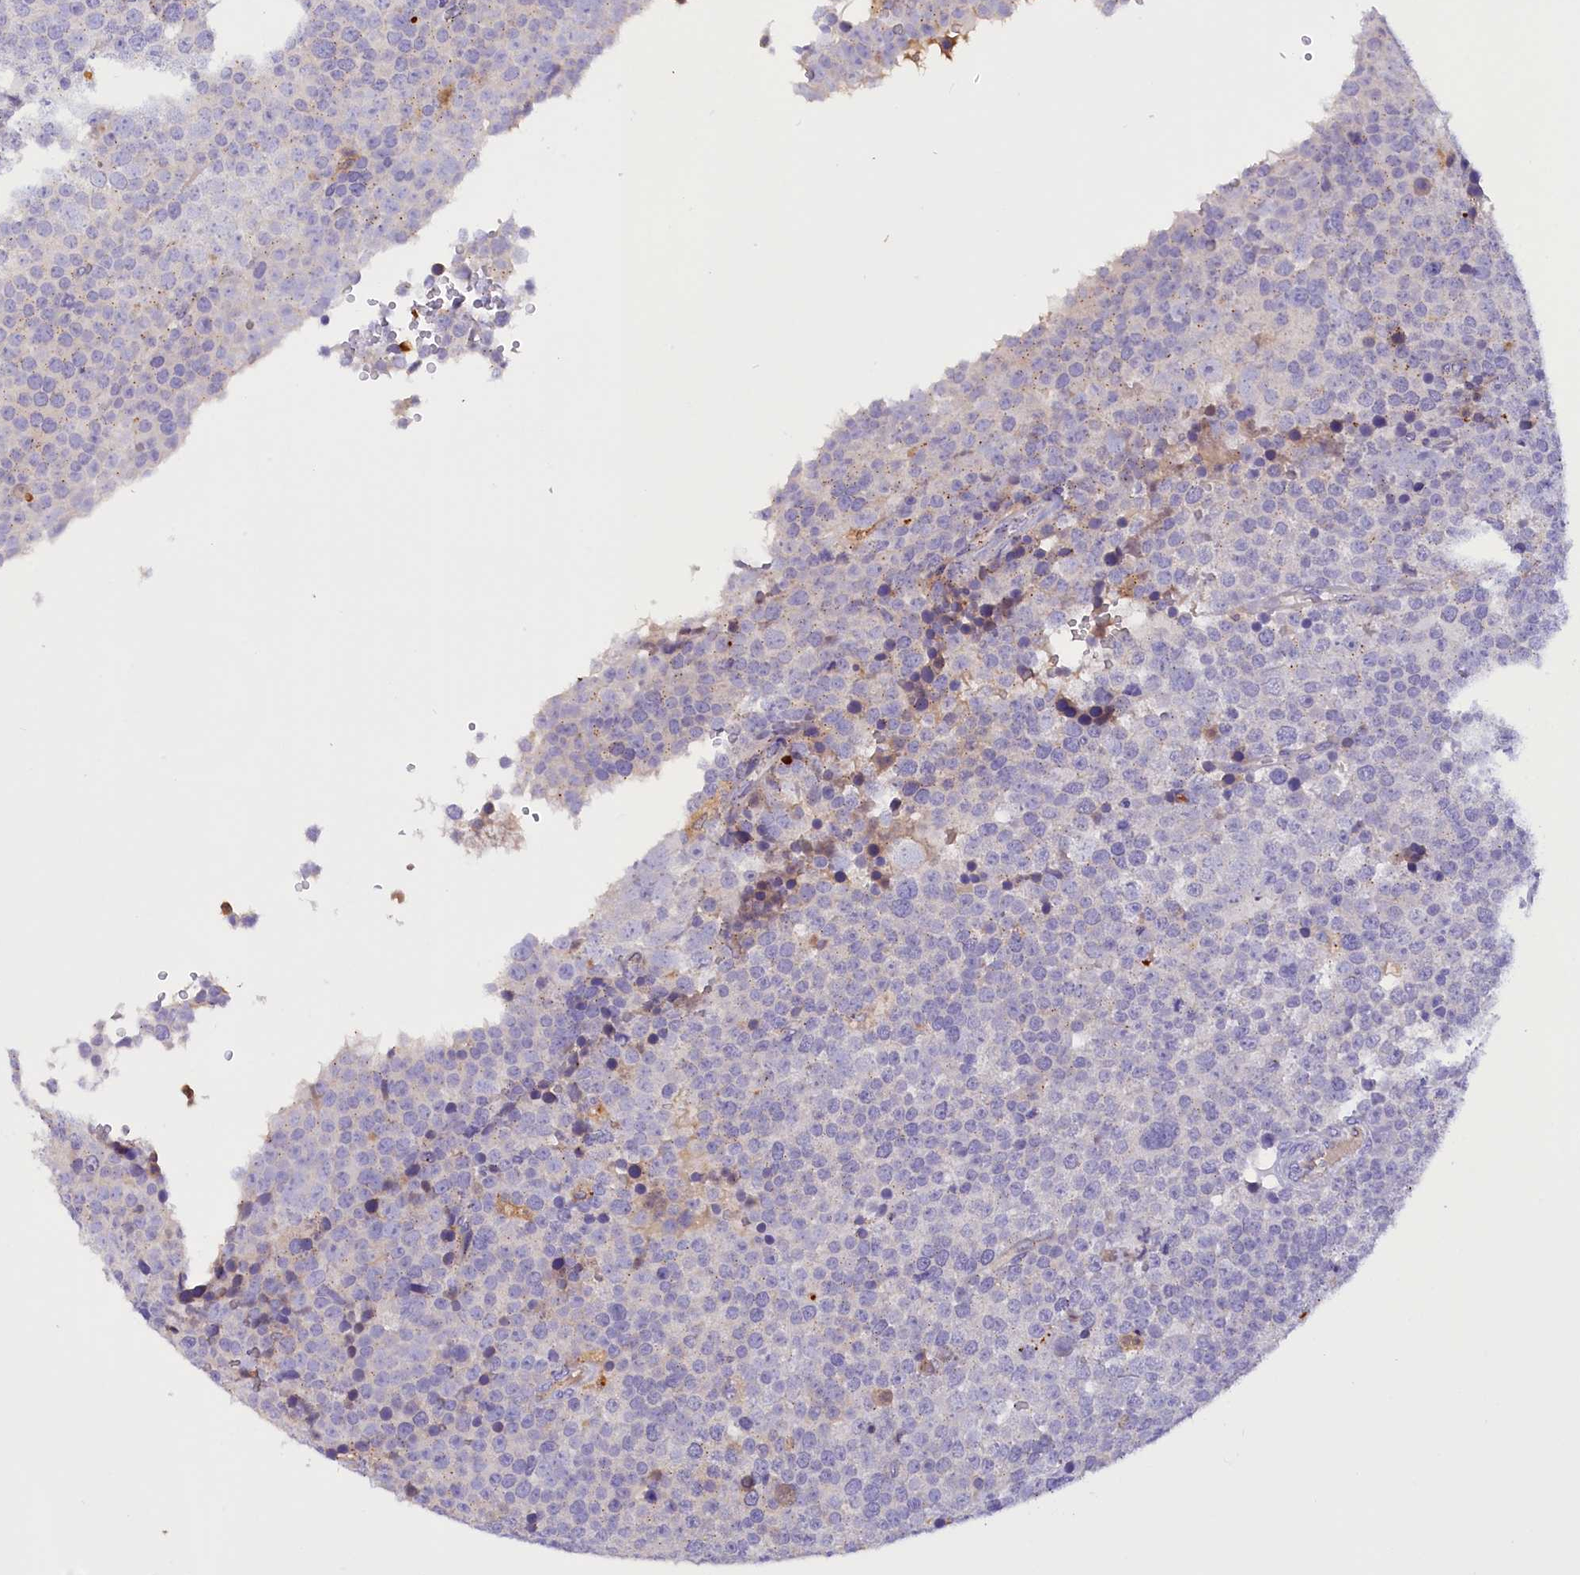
{"staining": {"intensity": "negative", "quantity": "none", "location": "none"}, "tissue": "testis cancer", "cell_type": "Tumor cells", "image_type": "cancer", "snomed": [{"axis": "morphology", "description": "Seminoma, NOS"}, {"axis": "topography", "description": "Testis"}], "caption": "Immunohistochemical staining of human seminoma (testis) exhibits no significant positivity in tumor cells.", "gene": "FAM149B1", "patient": {"sex": "male", "age": 71}}